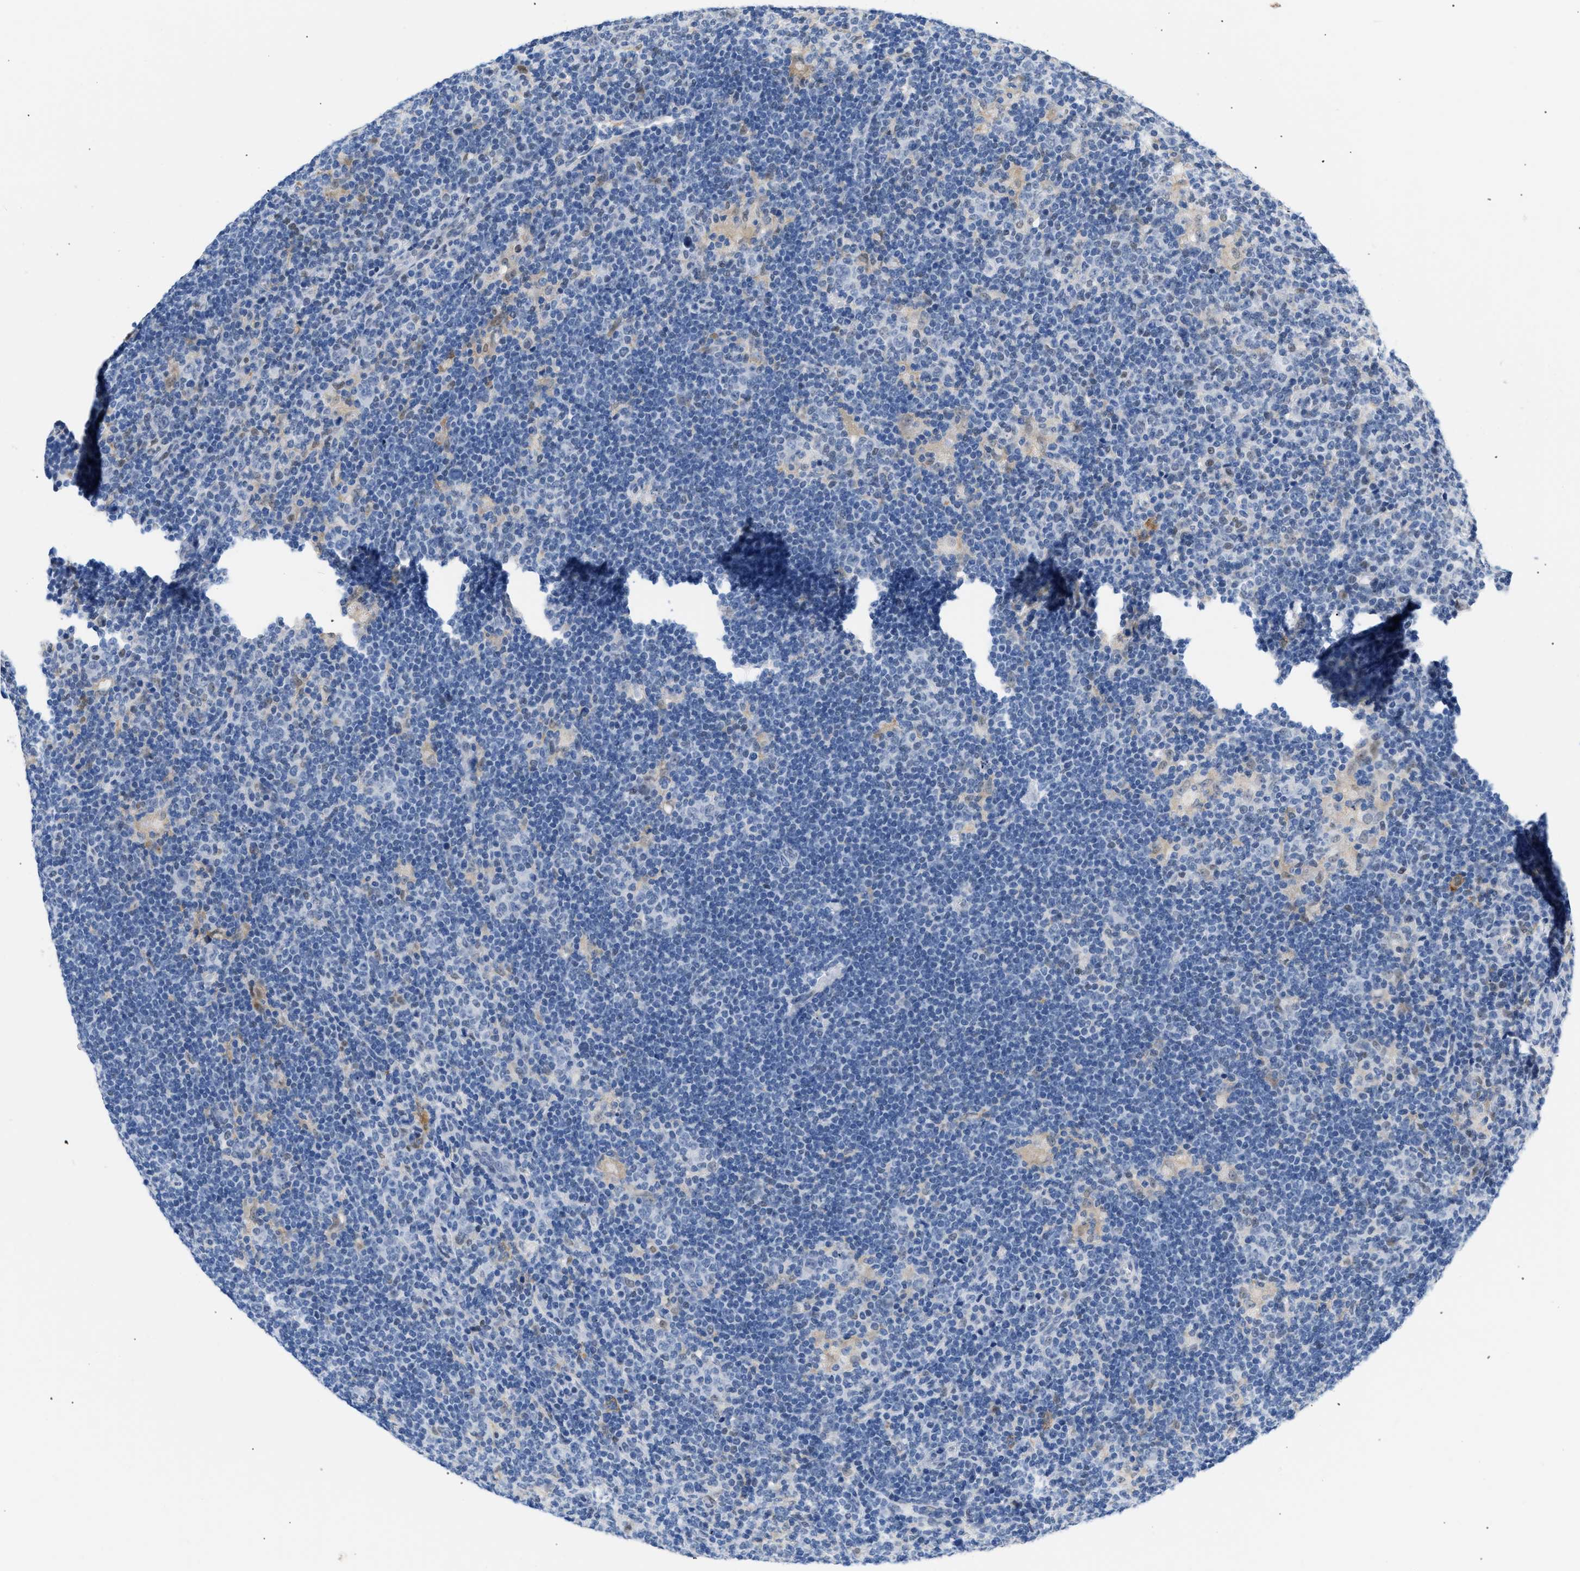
{"staining": {"intensity": "negative", "quantity": "none", "location": "none"}, "tissue": "lymphoma", "cell_type": "Tumor cells", "image_type": "cancer", "snomed": [{"axis": "morphology", "description": "Hodgkin's disease, NOS"}, {"axis": "topography", "description": "Lymph node"}], "caption": "Immunohistochemistry (IHC) of human lymphoma demonstrates no positivity in tumor cells. (DAB (3,3'-diaminobenzidine) IHC, high magnification).", "gene": "BOLL", "patient": {"sex": "female", "age": 57}}